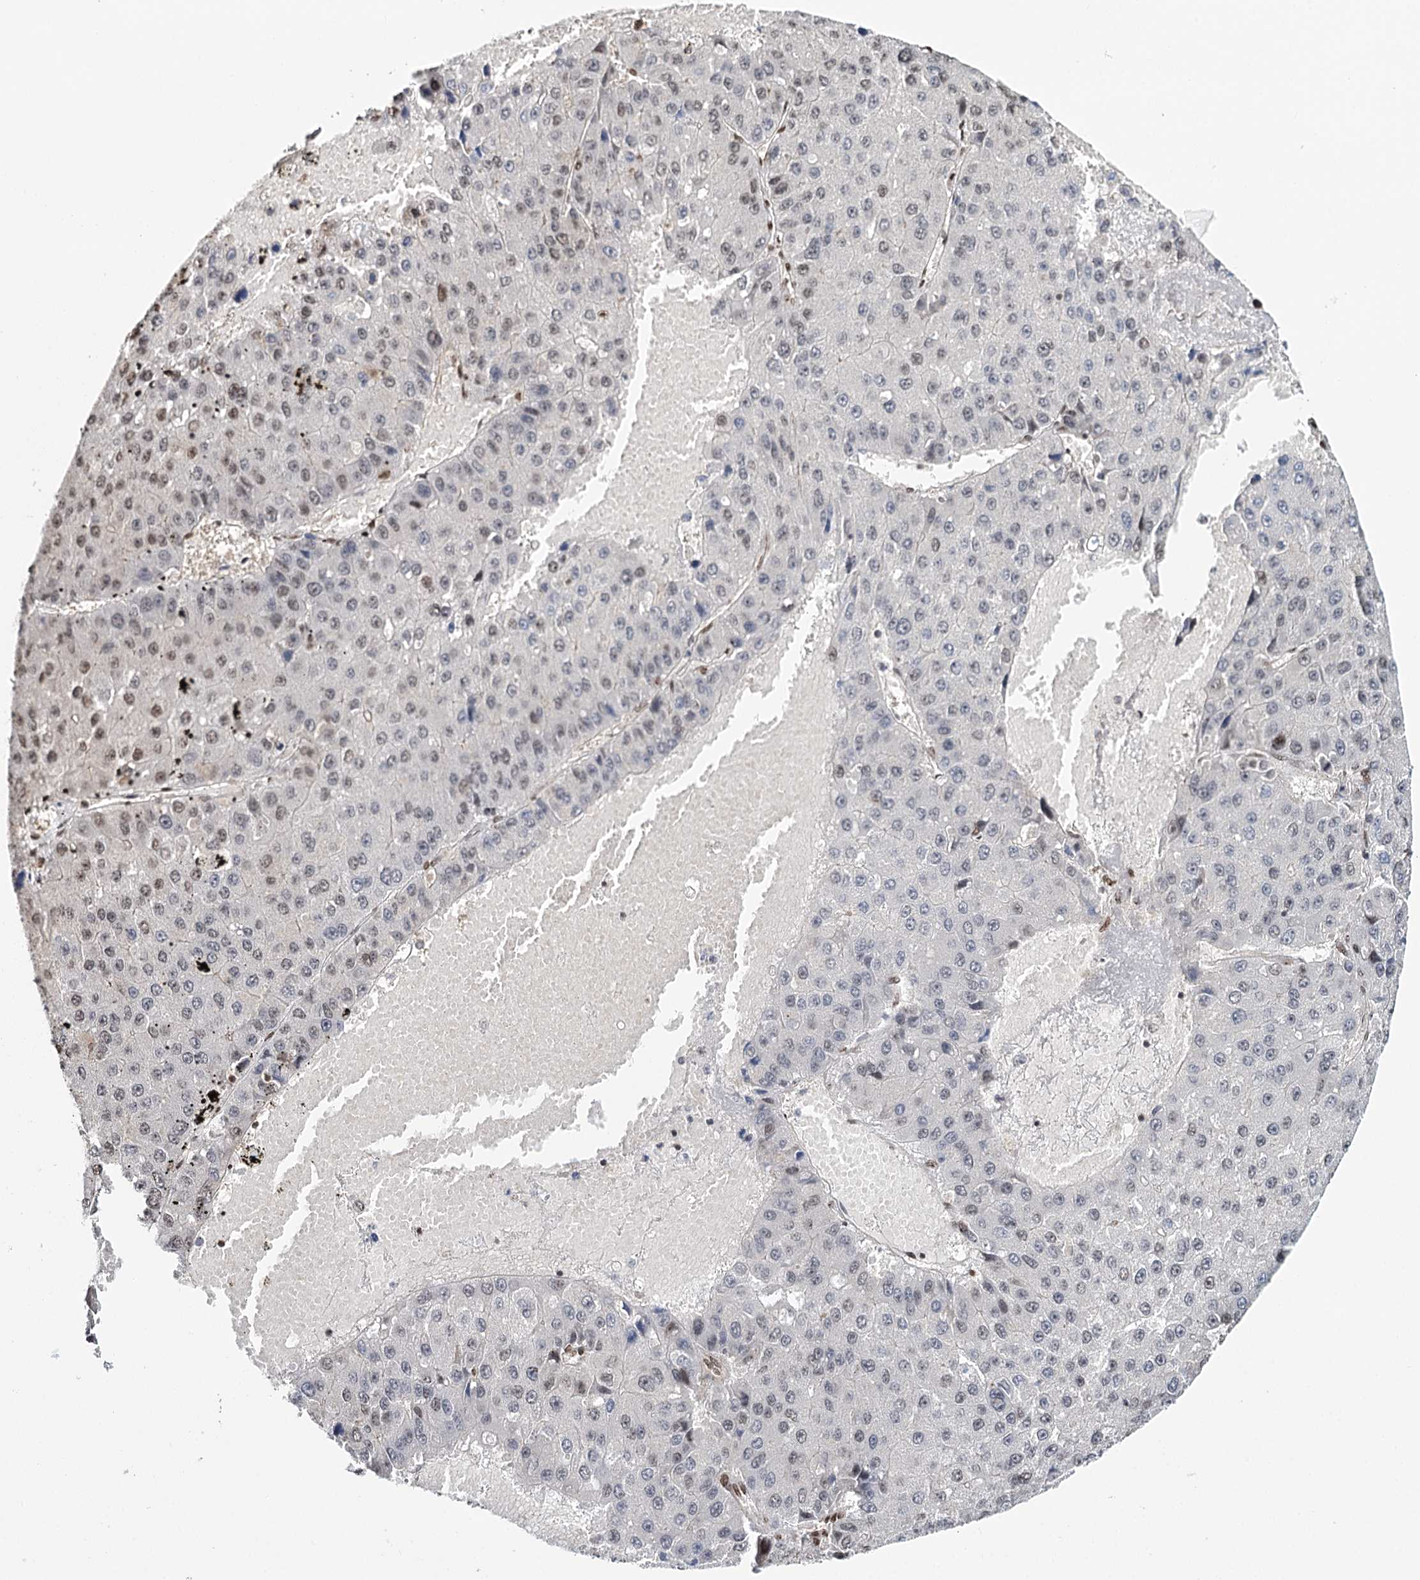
{"staining": {"intensity": "moderate", "quantity": "25%-75%", "location": "nuclear"}, "tissue": "liver cancer", "cell_type": "Tumor cells", "image_type": "cancer", "snomed": [{"axis": "morphology", "description": "Carcinoma, Hepatocellular, NOS"}, {"axis": "topography", "description": "Liver"}], "caption": "Liver cancer tissue exhibits moderate nuclear staining in approximately 25%-75% of tumor cells, visualized by immunohistochemistry. (IHC, brightfield microscopy, high magnification).", "gene": "RPS27A", "patient": {"sex": "female", "age": 73}}